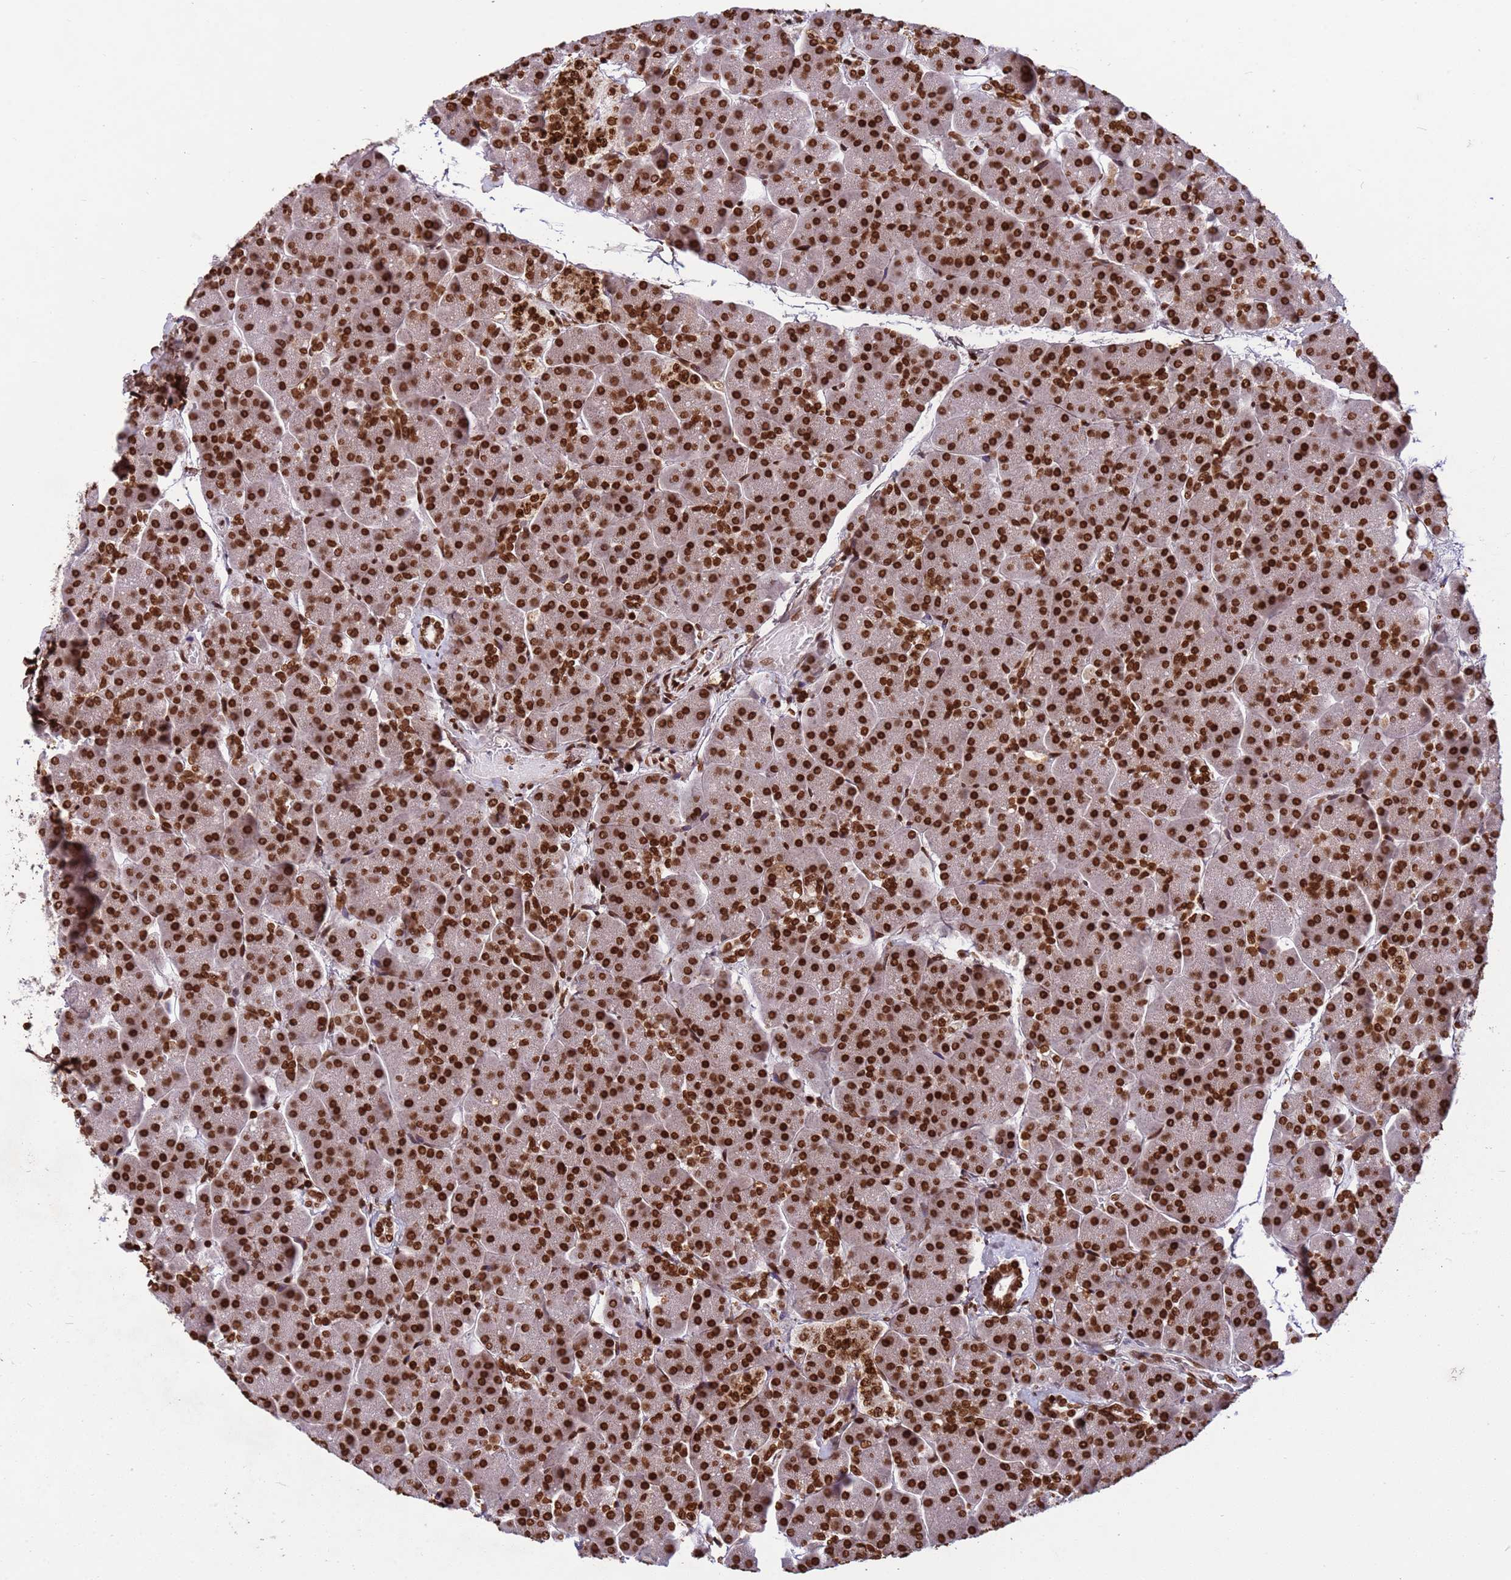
{"staining": {"intensity": "strong", "quantity": ">75%", "location": "cytoplasmic/membranous,nuclear"}, "tissue": "pancreas", "cell_type": "Exocrine glandular cells", "image_type": "normal", "snomed": [{"axis": "morphology", "description": "Normal tissue, NOS"}, {"axis": "topography", "description": "Pancreas"}, {"axis": "topography", "description": "Peripheral nerve tissue"}], "caption": "Normal pancreas reveals strong cytoplasmic/membranous,nuclear expression in approximately >75% of exocrine glandular cells.", "gene": "H3", "patient": {"sex": "male", "age": 54}}